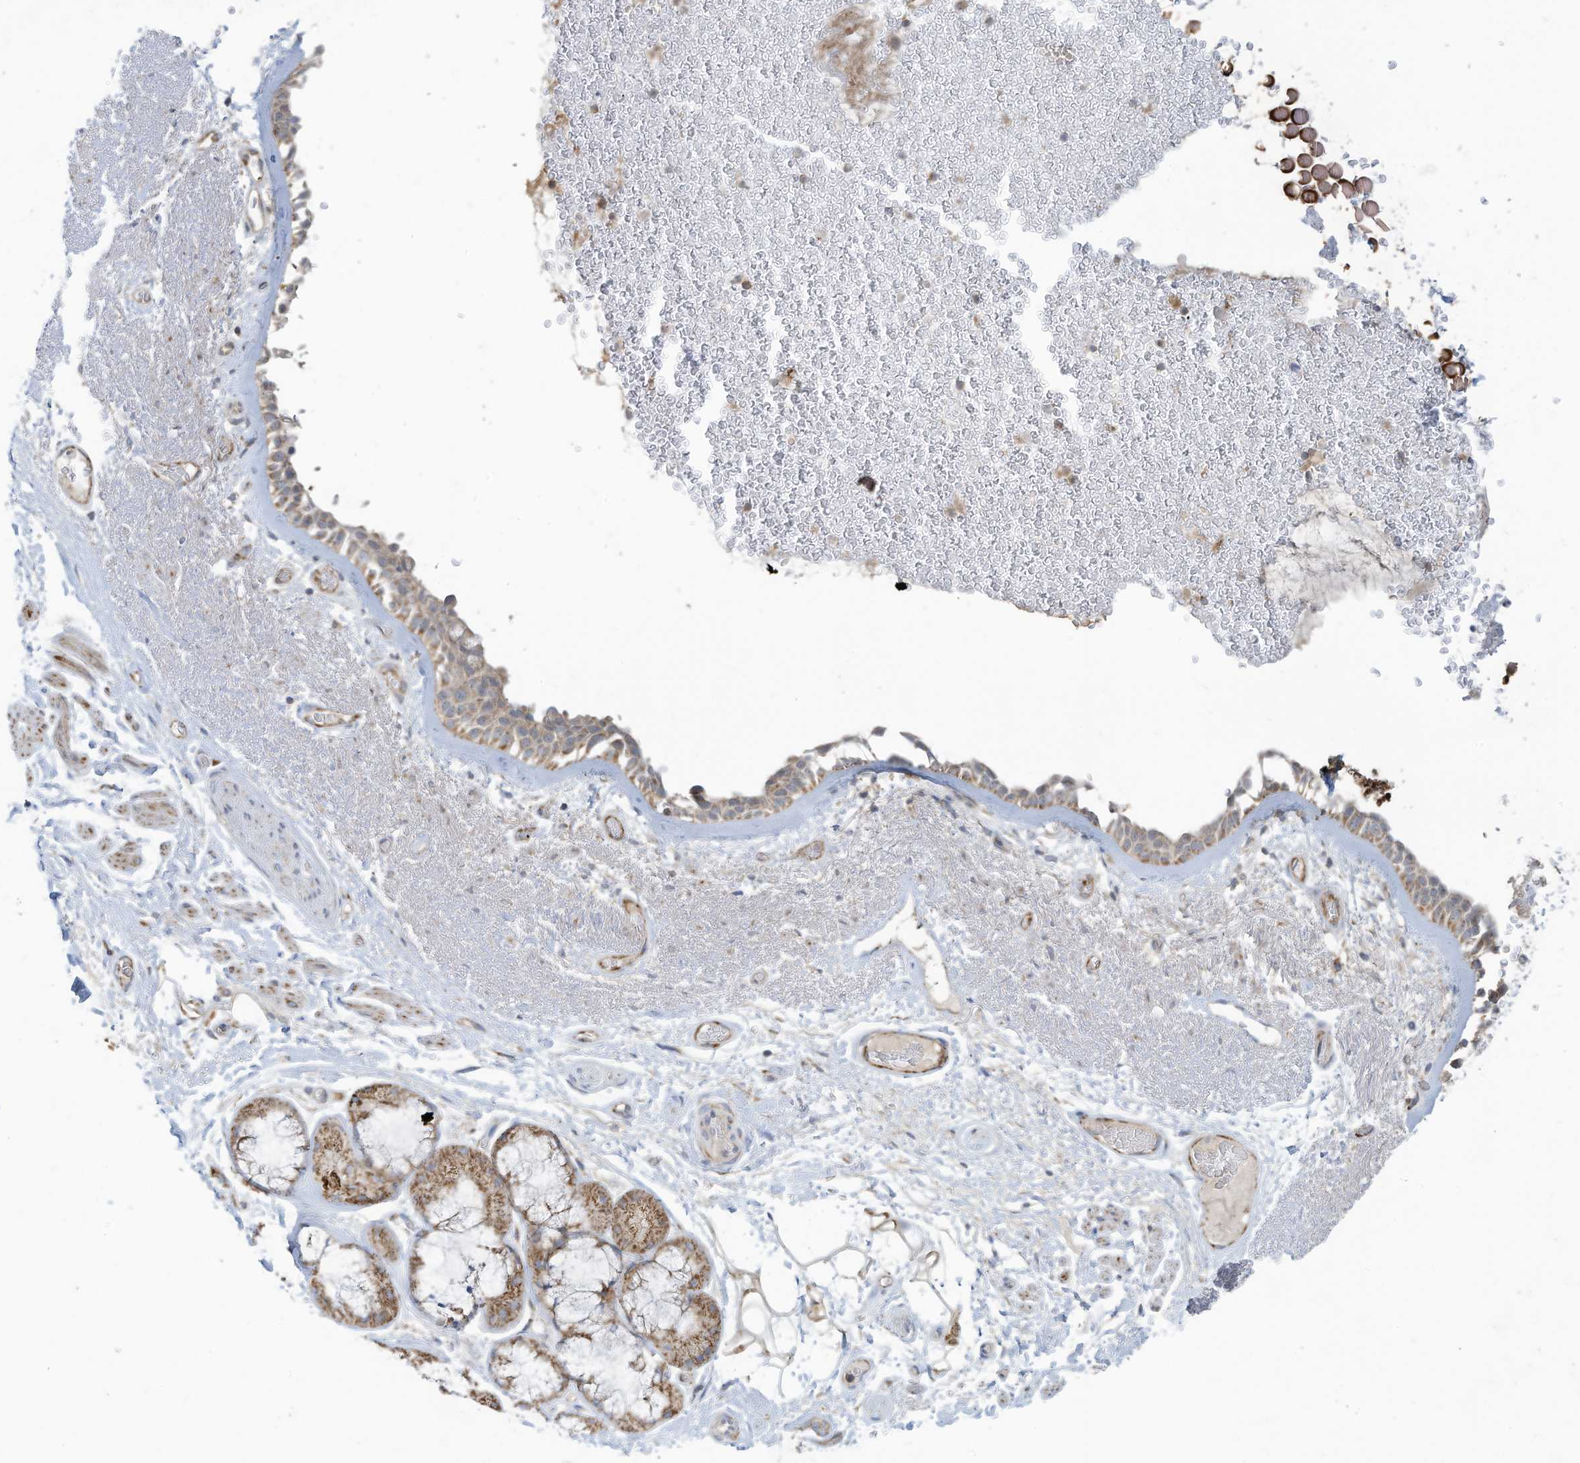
{"staining": {"intensity": "weak", "quantity": "25%-75%", "location": "cytoplasmic/membranous"}, "tissue": "bronchus", "cell_type": "Respiratory epithelial cells", "image_type": "normal", "snomed": [{"axis": "morphology", "description": "Normal tissue, NOS"}, {"axis": "morphology", "description": "Squamous cell carcinoma, NOS"}, {"axis": "topography", "description": "Lymph node"}, {"axis": "topography", "description": "Bronchus"}, {"axis": "topography", "description": "Lung"}], "caption": "High-magnification brightfield microscopy of normal bronchus stained with DAB (brown) and counterstained with hematoxylin (blue). respiratory epithelial cells exhibit weak cytoplasmic/membranous positivity is seen in about25%-75% of cells.", "gene": "SCGB1D2", "patient": {"sex": "male", "age": 66}}